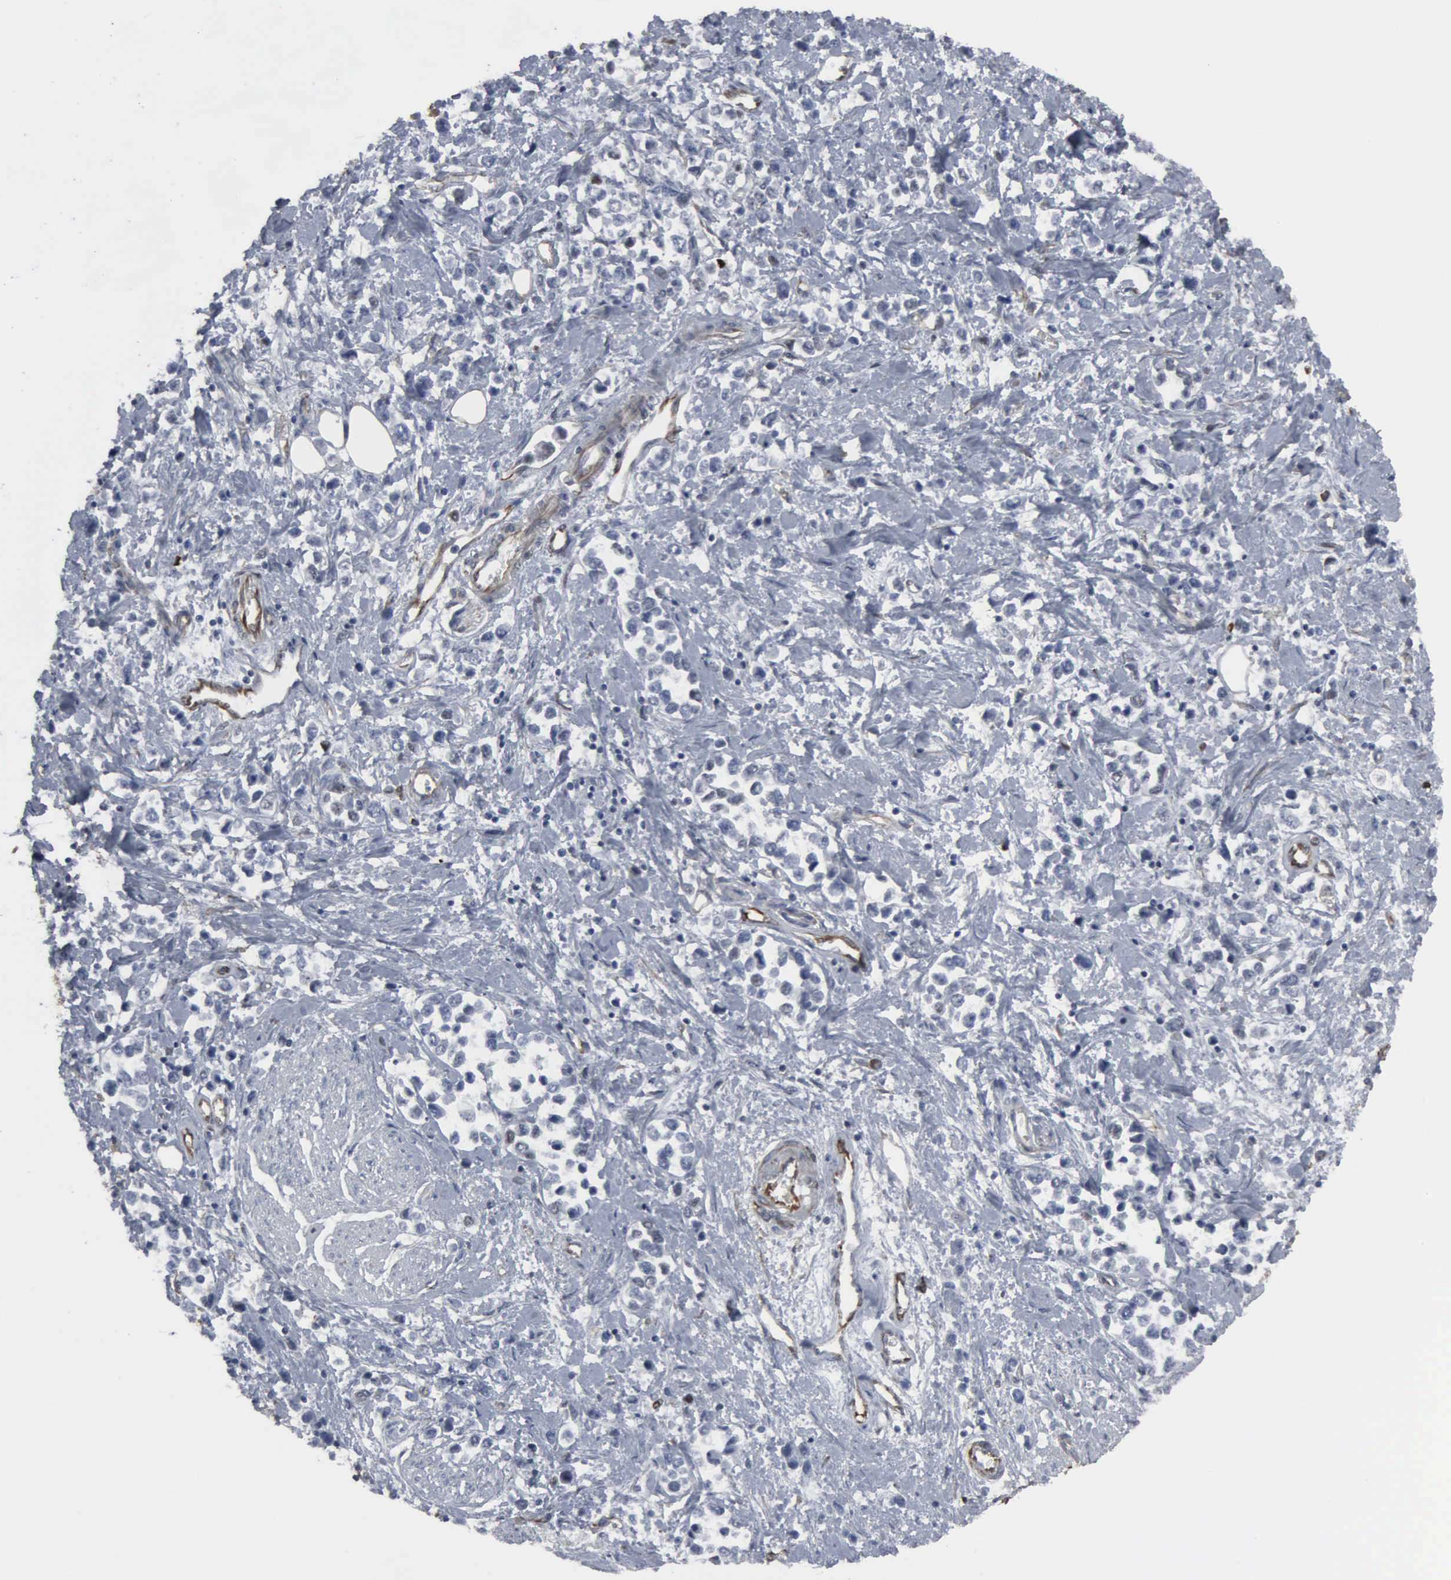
{"staining": {"intensity": "weak", "quantity": "<25%", "location": "nuclear"}, "tissue": "stomach cancer", "cell_type": "Tumor cells", "image_type": "cancer", "snomed": [{"axis": "morphology", "description": "Adenocarcinoma, NOS"}, {"axis": "topography", "description": "Stomach, upper"}], "caption": "Tumor cells are negative for protein expression in human stomach adenocarcinoma.", "gene": "CCNE1", "patient": {"sex": "male", "age": 76}}